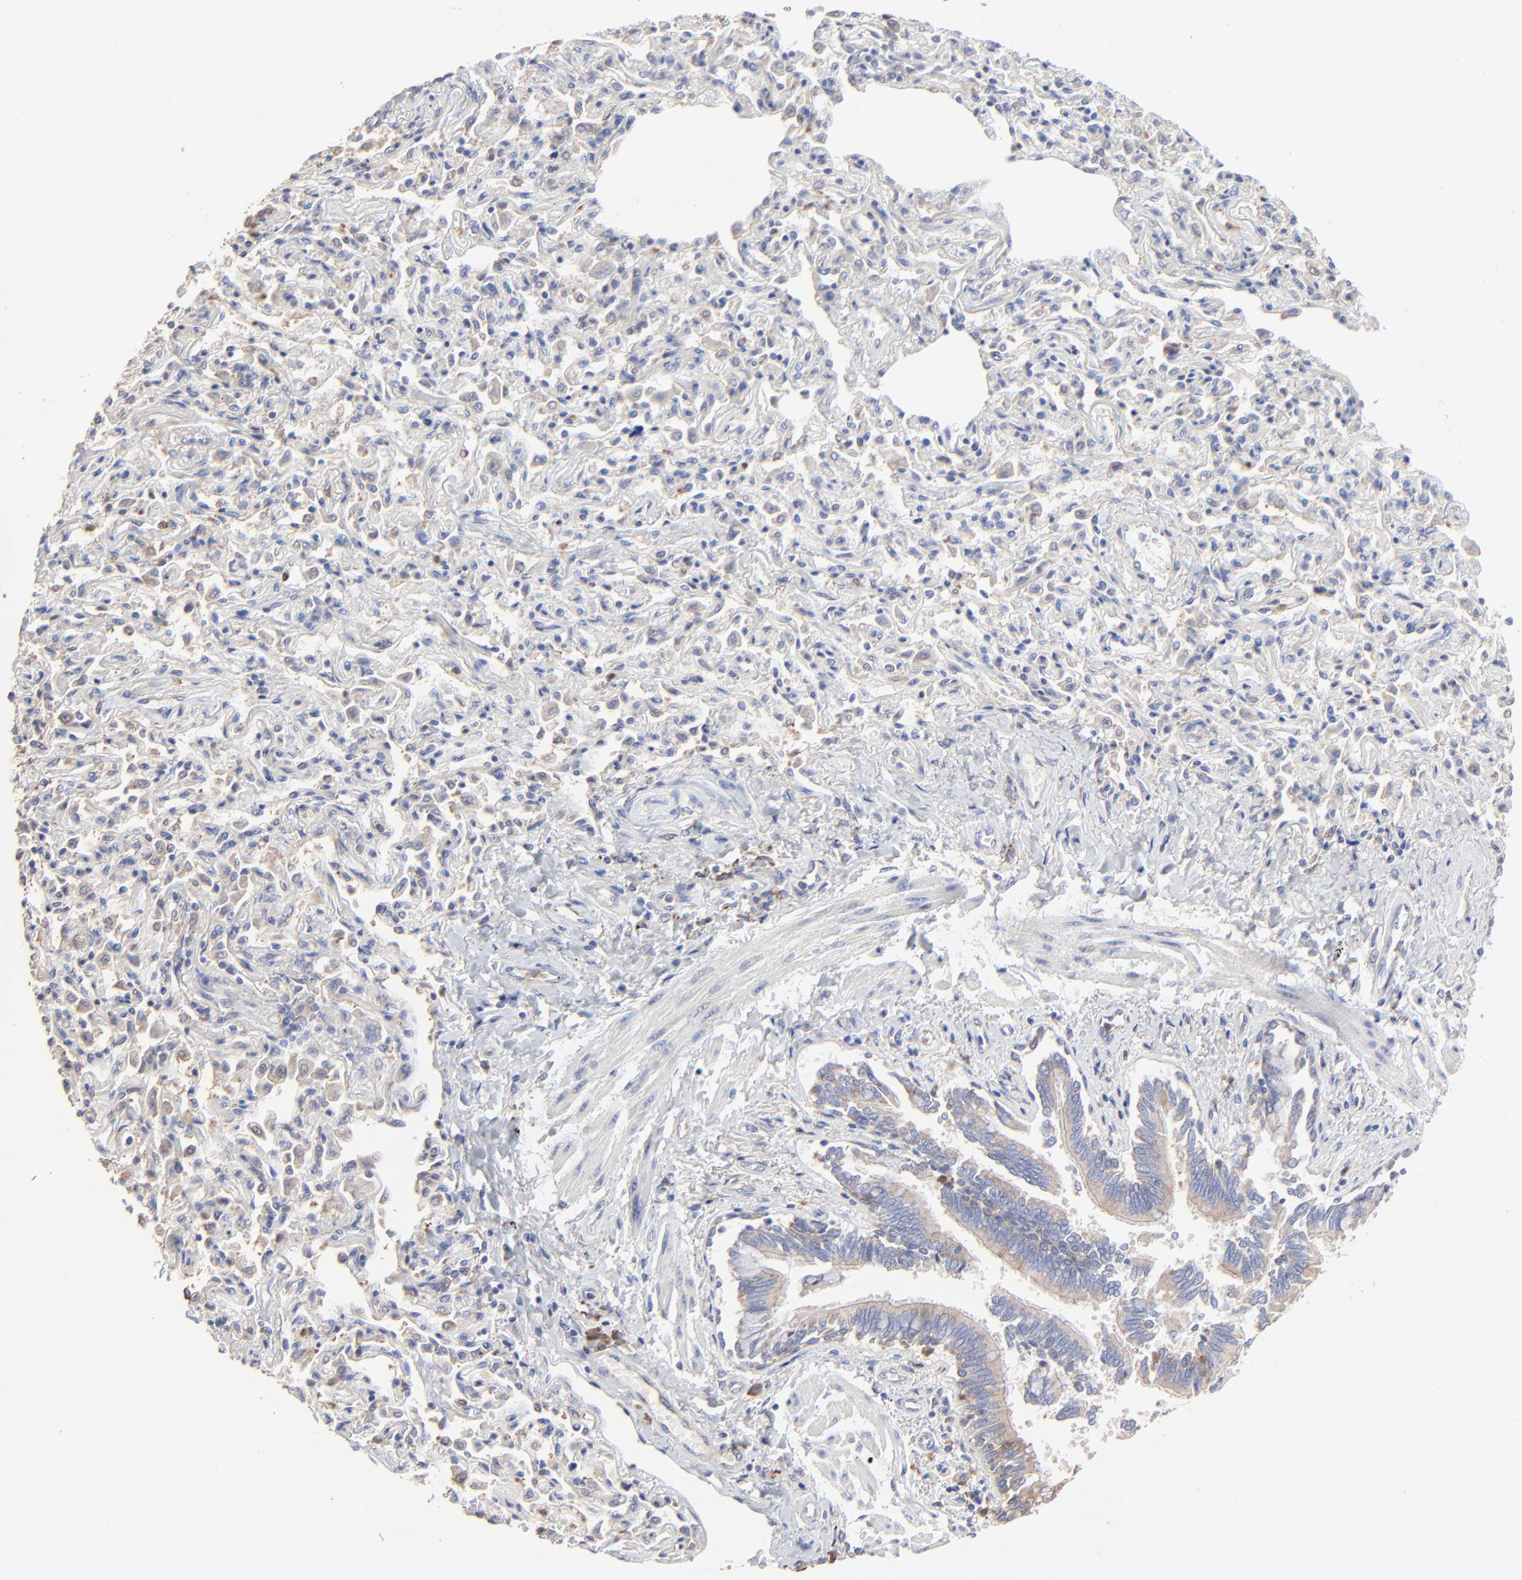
{"staining": {"intensity": "weak", "quantity": ">75%", "location": "cytoplasmic/membranous"}, "tissue": "bronchus", "cell_type": "Respiratory epithelial cells", "image_type": "normal", "snomed": [{"axis": "morphology", "description": "Normal tissue, NOS"}, {"axis": "topography", "description": "Lung"}], "caption": "Immunohistochemistry (IHC) staining of benign bronchus, which demonstrates low levels of weak cytoplasmic/membranous expression in about >75% of respiratory epithelial cells indicating weak cytoplasmic/membranous protein expression. The staining was performed using DAB (3,3'-diaminobenzidine) (brown) for protein detection and nuclei were counterstained in hematoxylin (blue).", "gene": "PPFIBP2", "patient": {"sex": "male", "age": 64}}